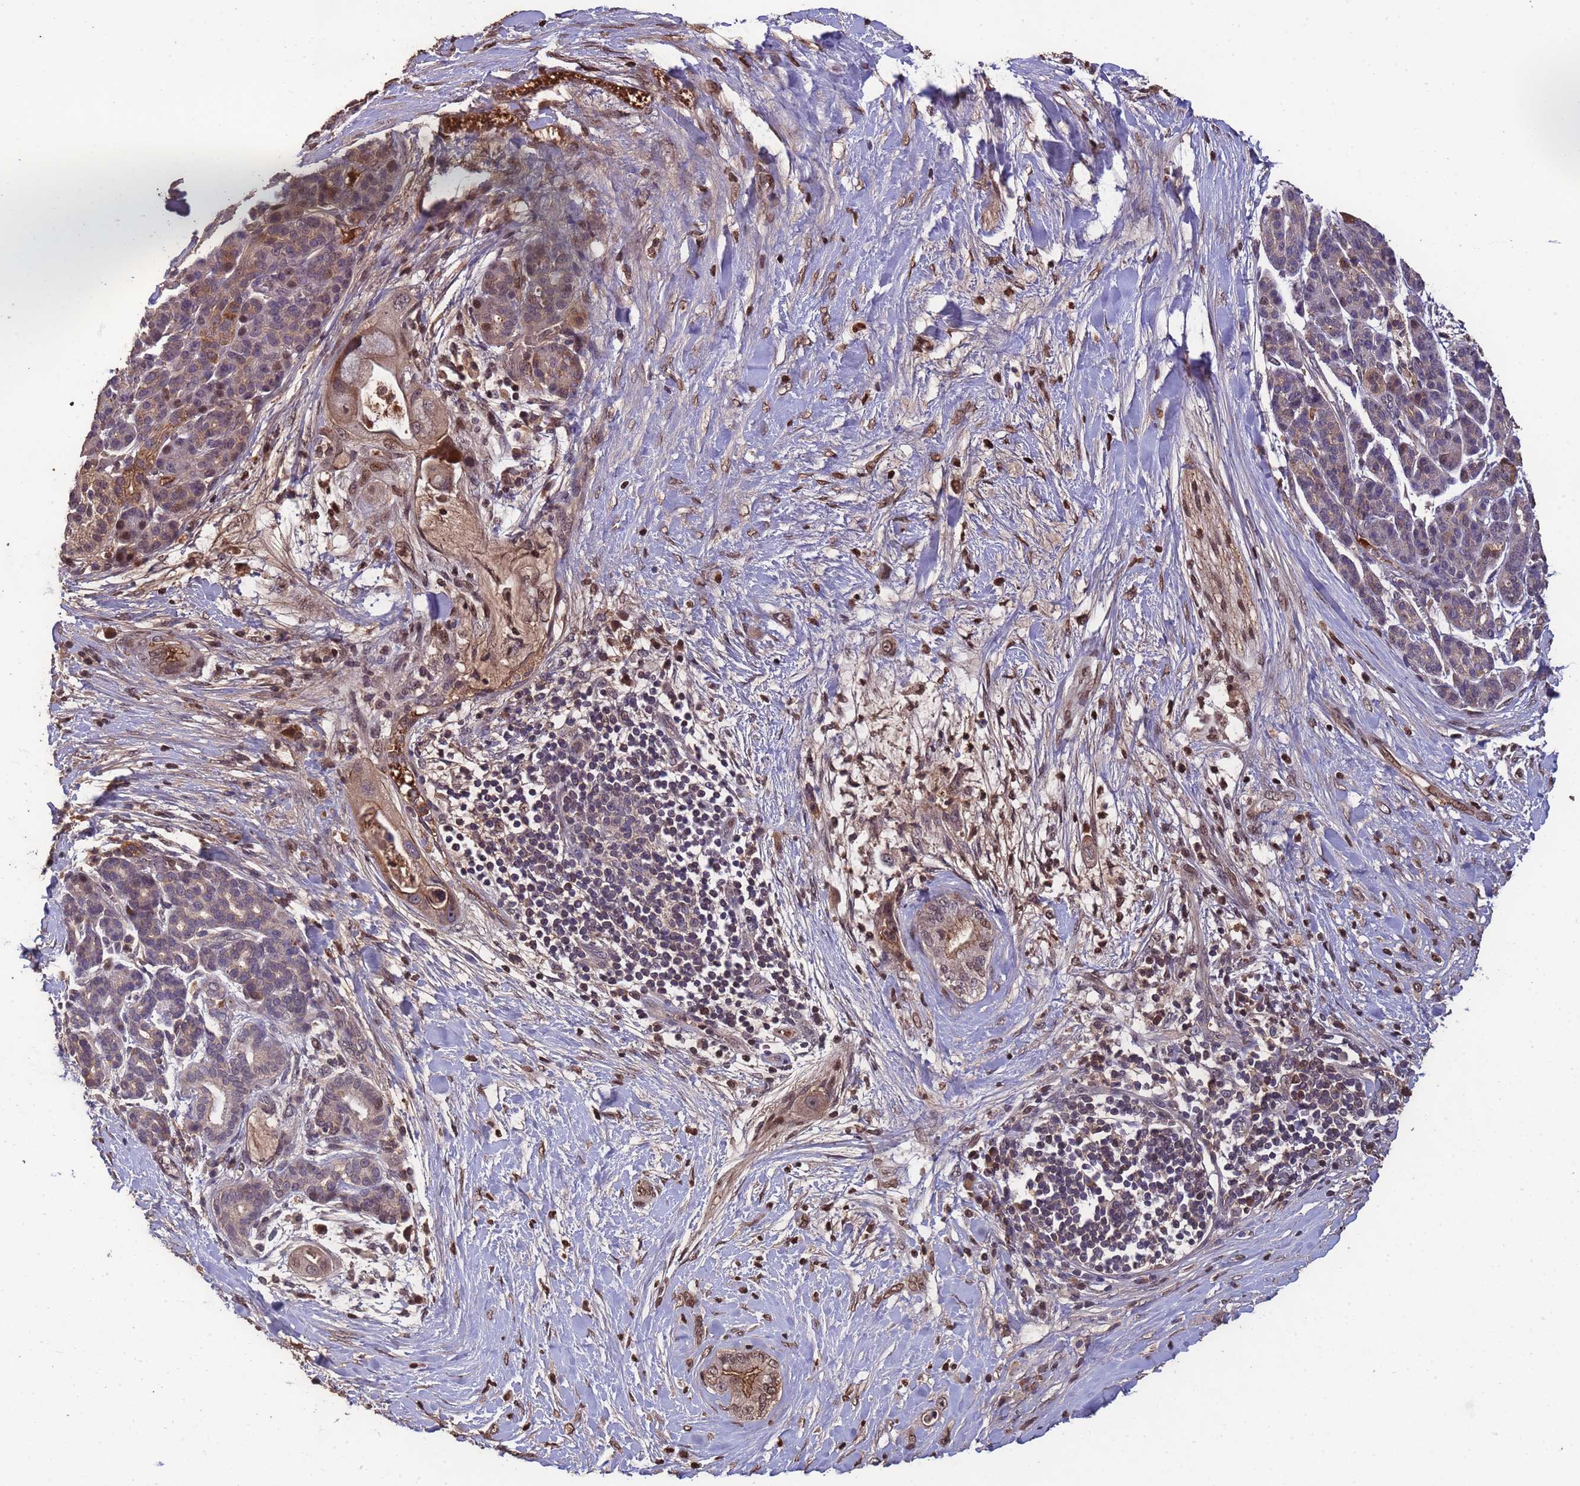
{"staining": {"intensity": "weak", "quantity": ">75%", "location": "cytoplasmic/membranous,nuclear"}, "tissue": "pancreatic cancer", "cell_type": "Tumor cells", "image_type": "cancer", "snomed": [{"axis": "morphology", "description": "Adenocarcinoma, NOS"}, {"axis": "topography", "description": "Pancreas"}], "caption": "Immunohistochemistry of human adenocarcinoma (pancreatic) shows low levels of weak cytoplasmic/membranous and nuclear expression in about >75% of tumor cells. Using DAB (3,3'-diaminobenzidine) (brown) and hematoxylin (blue) stains, captured at high magnification using brightfield microscopy.", "gene": "CCDC184", "patient": {"sex": "male", "age": 59}}